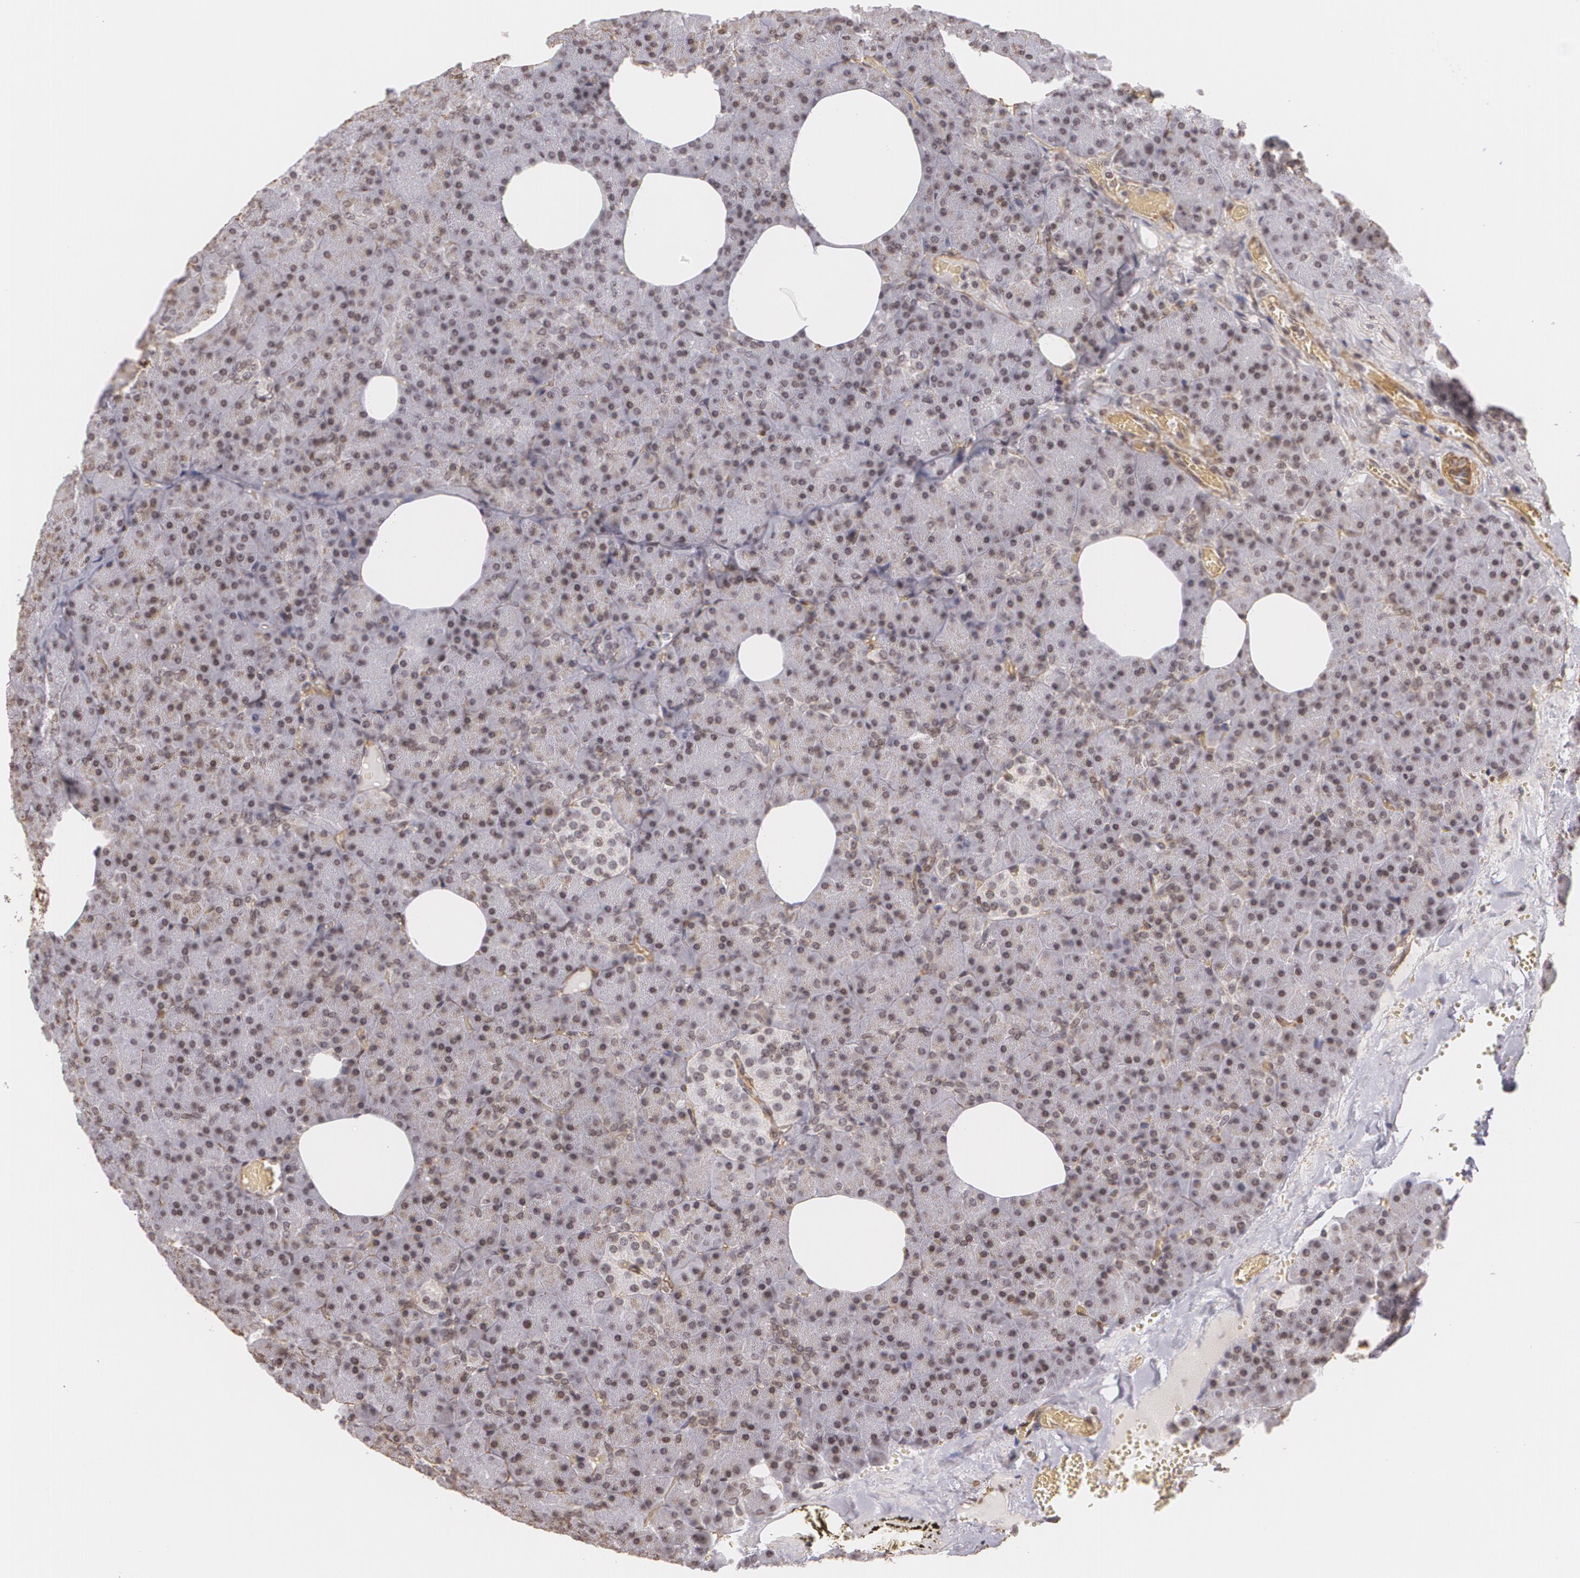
{"staining": {"intensity": "weak", "quantity": "25%-75%", "location": "nuclear"}, "tissue": "pancreas", "cell_type": "Exocrine glandular cells", "image_type": "normal", "snomed": [{"axis": "morphology", "description": "Normal tissue, NOS"}, {"axis": "topography", "description": "Pancreas"}], "caption": "The image exhibits immunohistochemical staining of normal pancreas. There is weak nuclear expression is seen in about 25%-75% of exocrine glandular cells. The staining was performed using DAB to visualize the protein expression in brown, while the nuclei were stained in blue with hematoxylin (Magnification: 20x).", "gene": "VAMP1", "patient": {"sex": "female", "age": 35}}